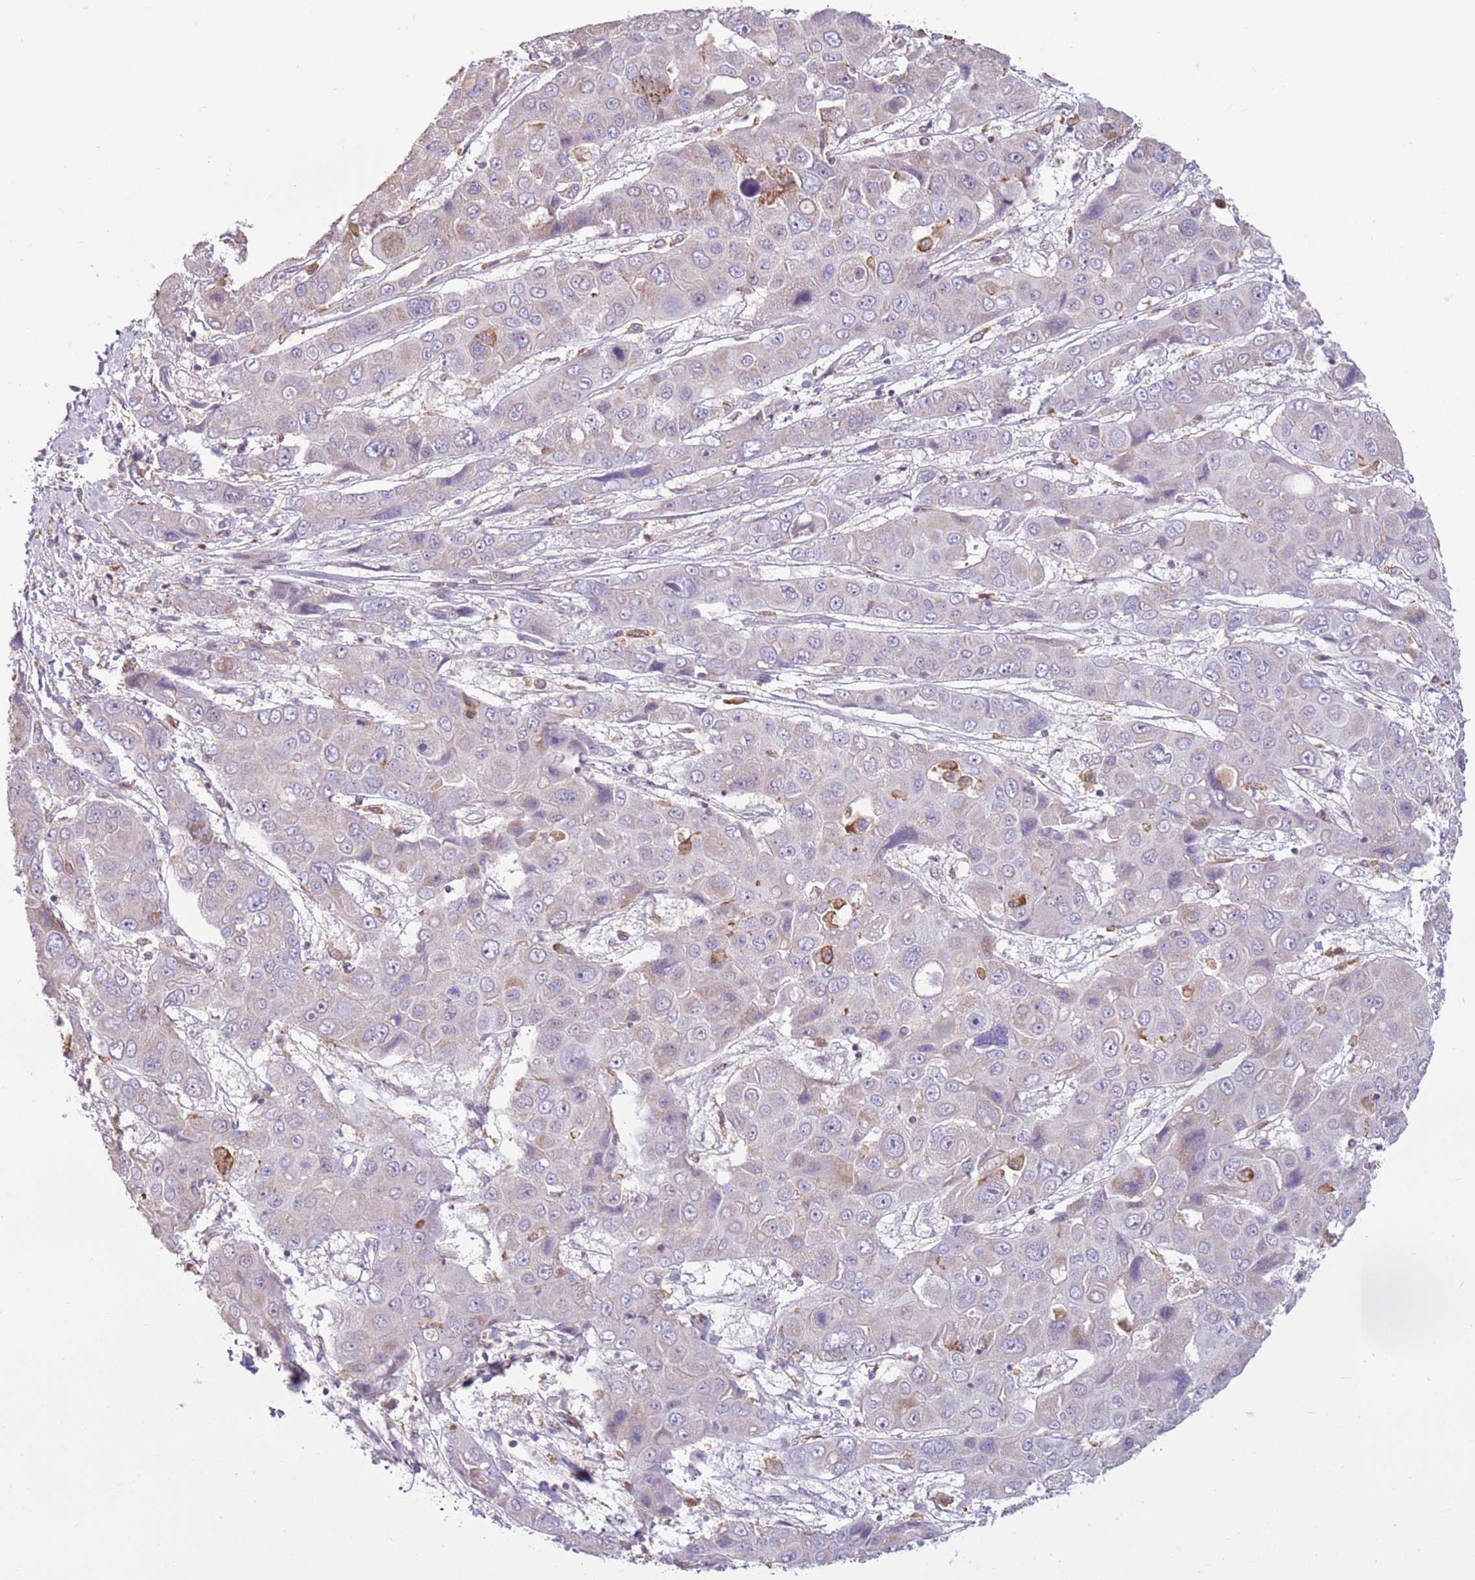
{"staining": {"intensity": "negative", "quantity": "none", "location": "none"}, "tissue": "liver cancer", "cell_type": "Tumor cells", "image_type": "cancer", "snomed": [{"axis": "morphology", "description": "Cholangiocarcinoma"}, {"axis": "topography", "description": "Liver"}], "caption": "Micrograph shows no significant protein staining in tumor cells of liver cholangiocarcinoma. Brightfield microscopy of IHC stained with DAB (brown) and hematoxylin (blue), captured at high magnification.", "gene": "CAPN9", "patient": {"sex": "male", "age": 67}}